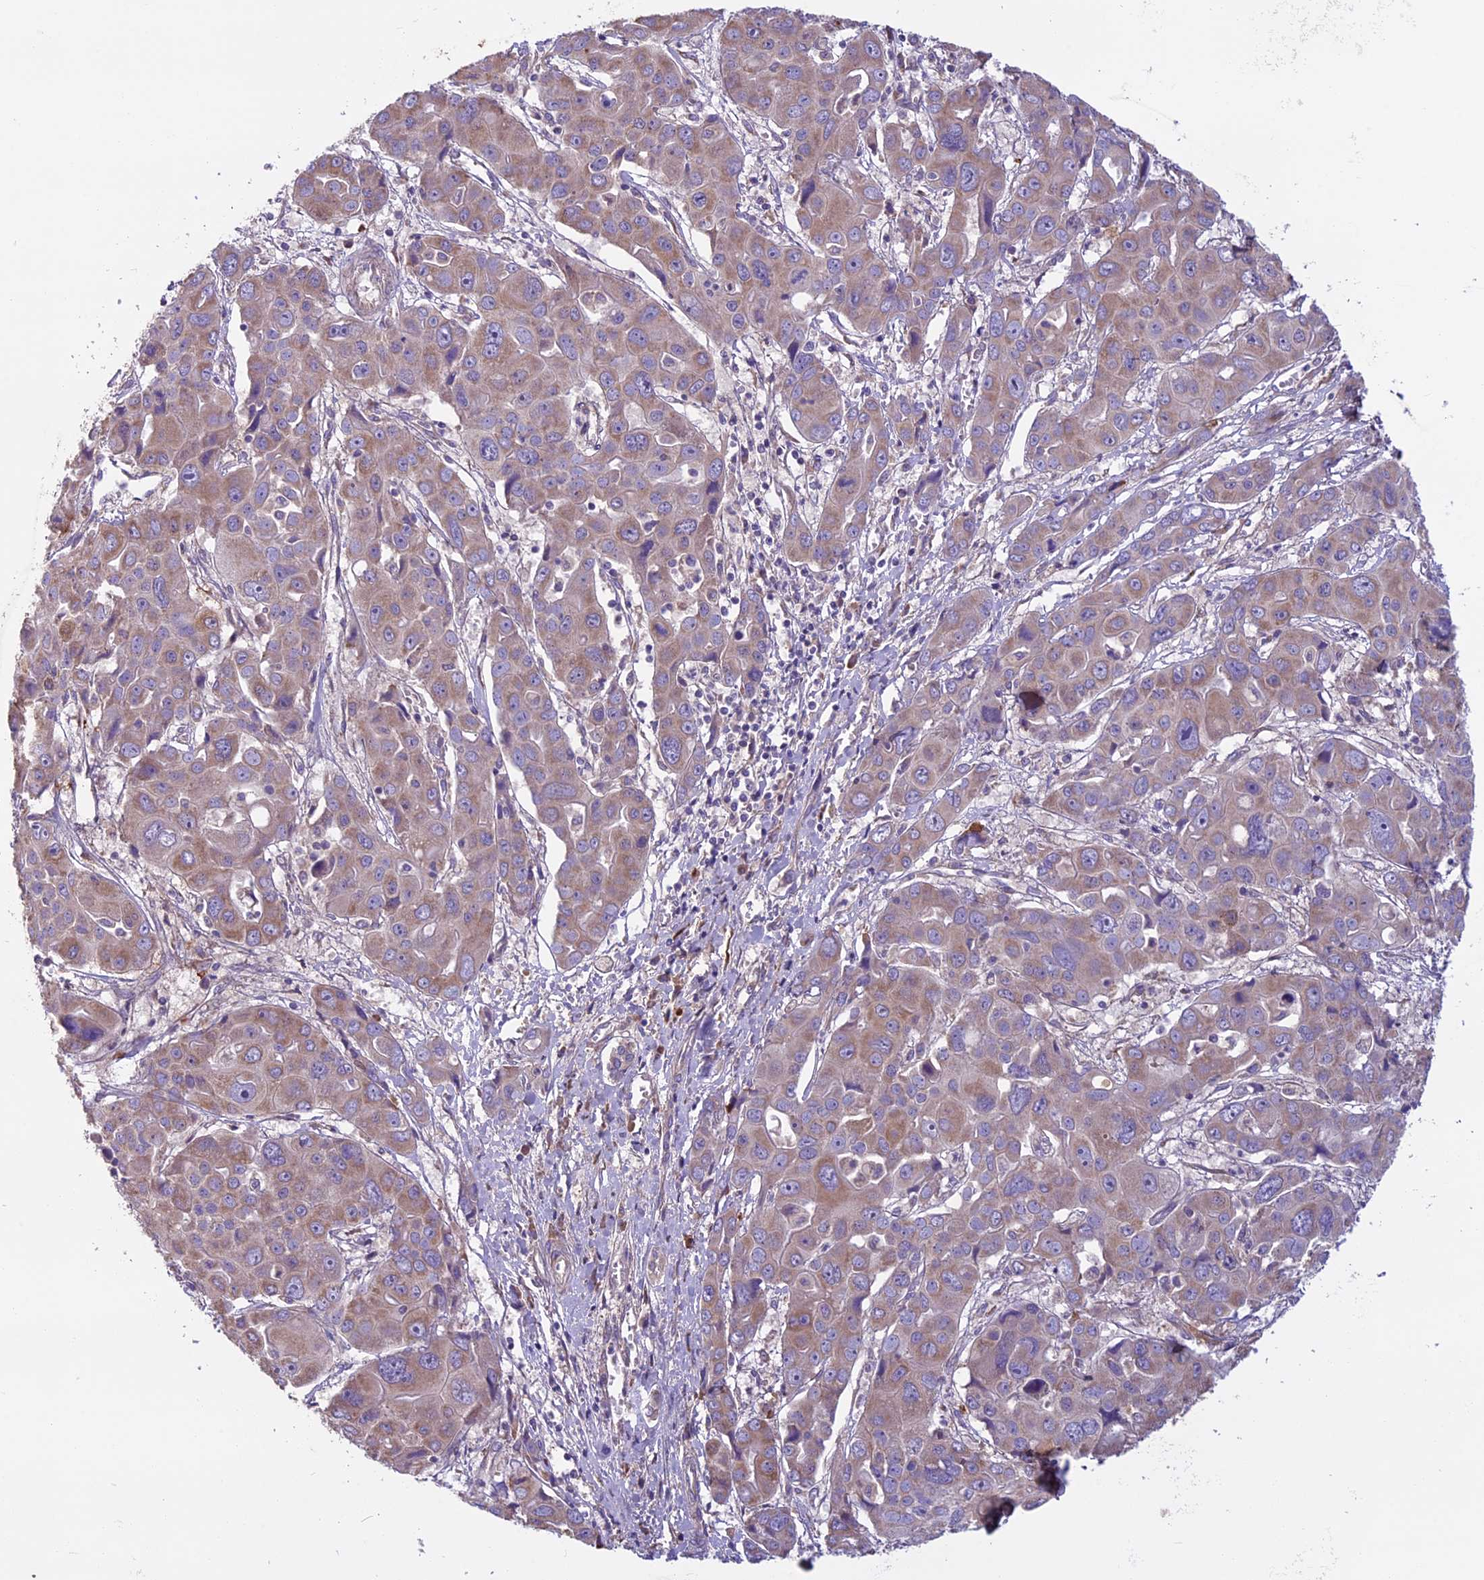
{"staining": {"intensity": "weak", "quantity": "25%-75%", "location": "cytoplasmic/membranous"}, "tissue": "liver cancer", "cell_type": "Tumor cells", "image_type": "cancer", "snomed": [{"axis": "morphology", "description": "Cholangiocarcinoma"}, {"axis": "topography", "description": "Liver"}], "caption": "A brown stain shows weak cytoplasmic/membranous staining of a protein in human liver cancer tumor cells.", "gene": "DCTN5", "patient": {"sex": "male", "age": 67}}